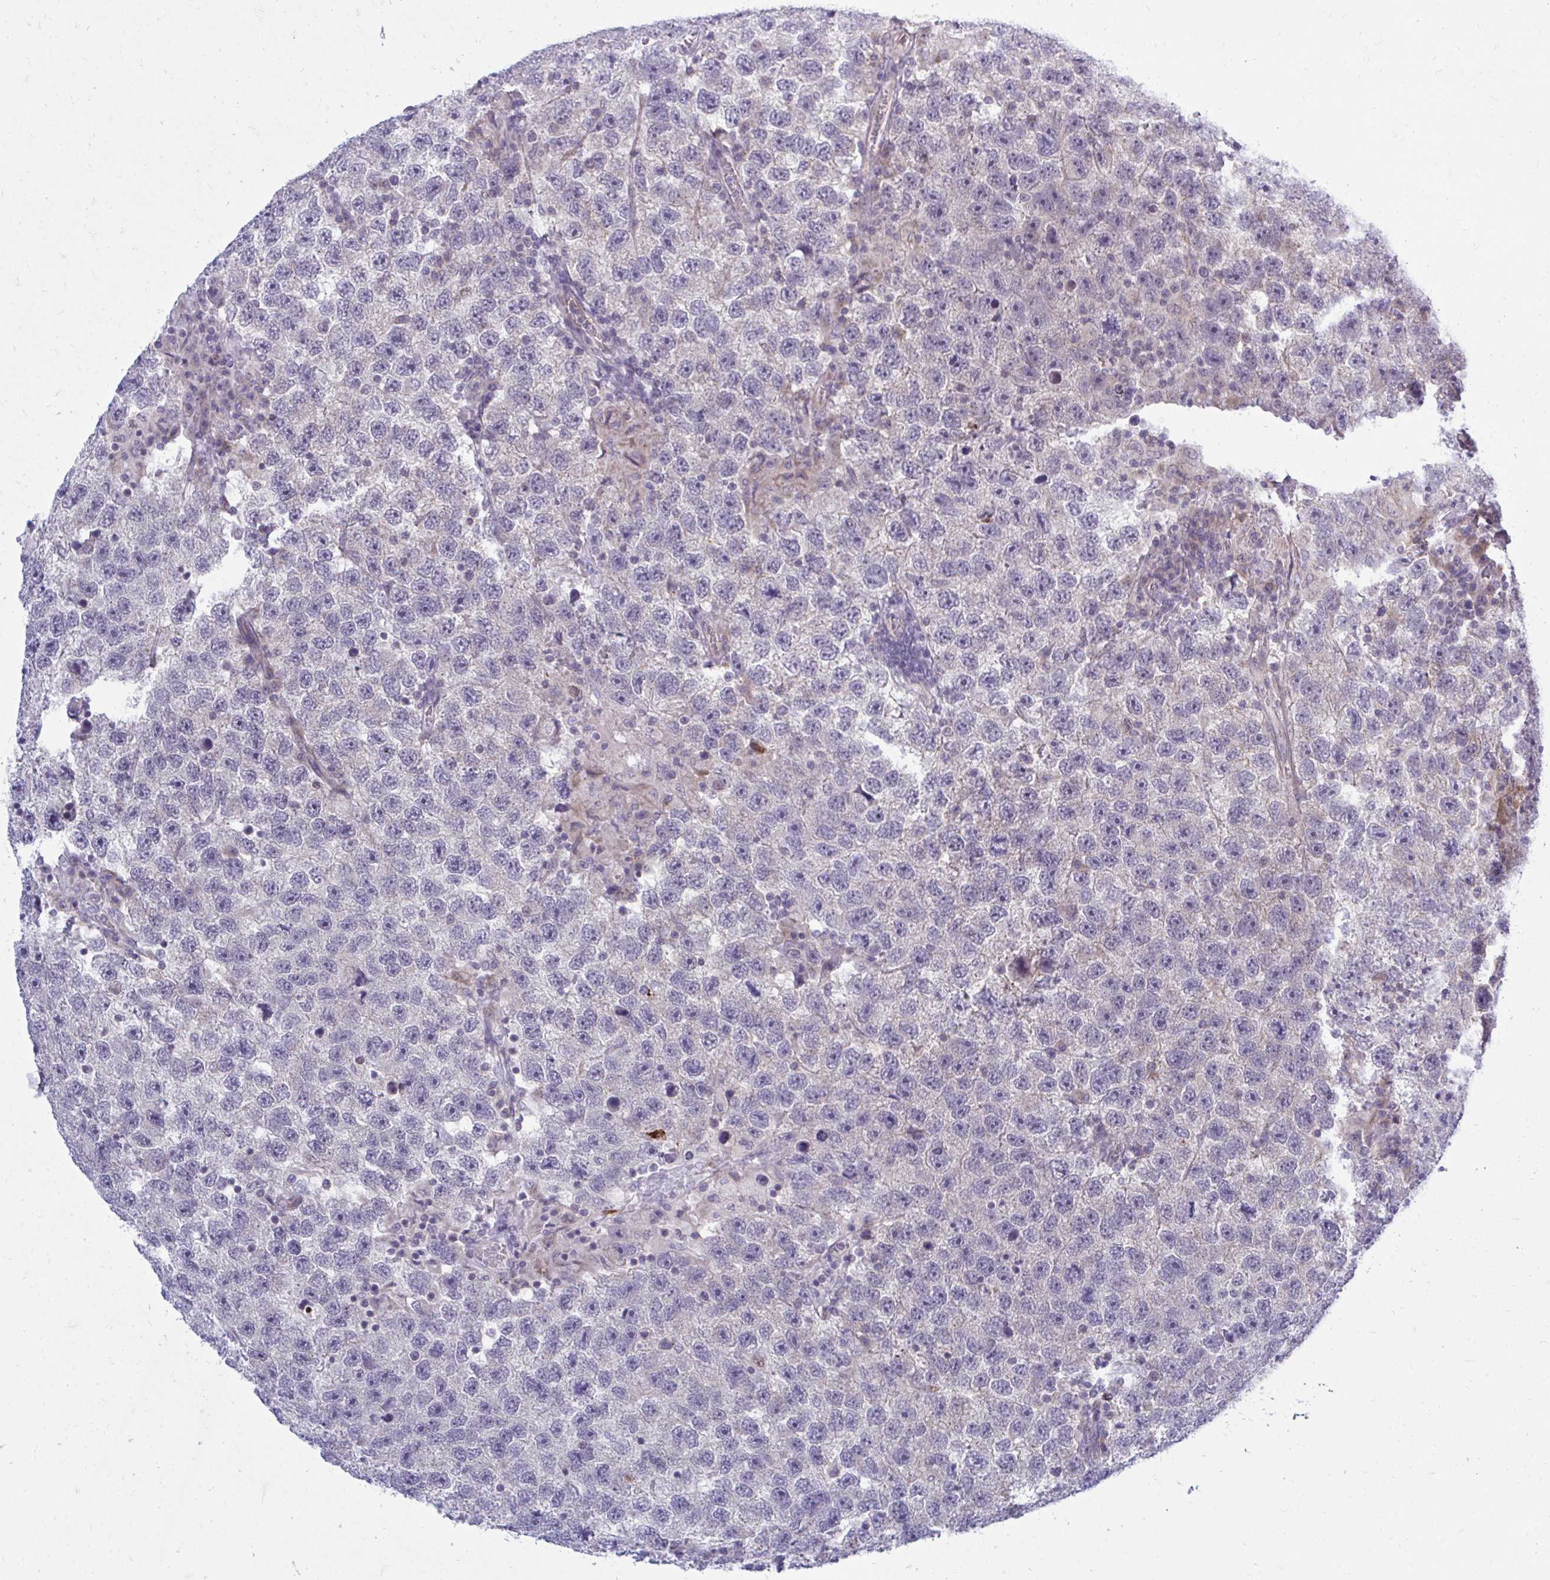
{"staining": {"intensity": "negative", "quantity": "none", "location": "none"}, "tissue": "testis cancer", "cell_type": "Tumor cells", "image_type": "cancer", "snomed": [{"axis": "morphology", "description": "Seminoma, NOS"}, {"axis": "topography", "description": "Testis"}], "caption": "High power microscopy photomicrograph of an IHC image of testis cancer (seminoma), revealing no significant positivity in tumor cells. (DAB (3,3'-diaminobenzidine) immunohistochemistry with hematoxylin counter stain).", "gene": "ACSL5", "patient": {"sex": "male", "age": 26}}